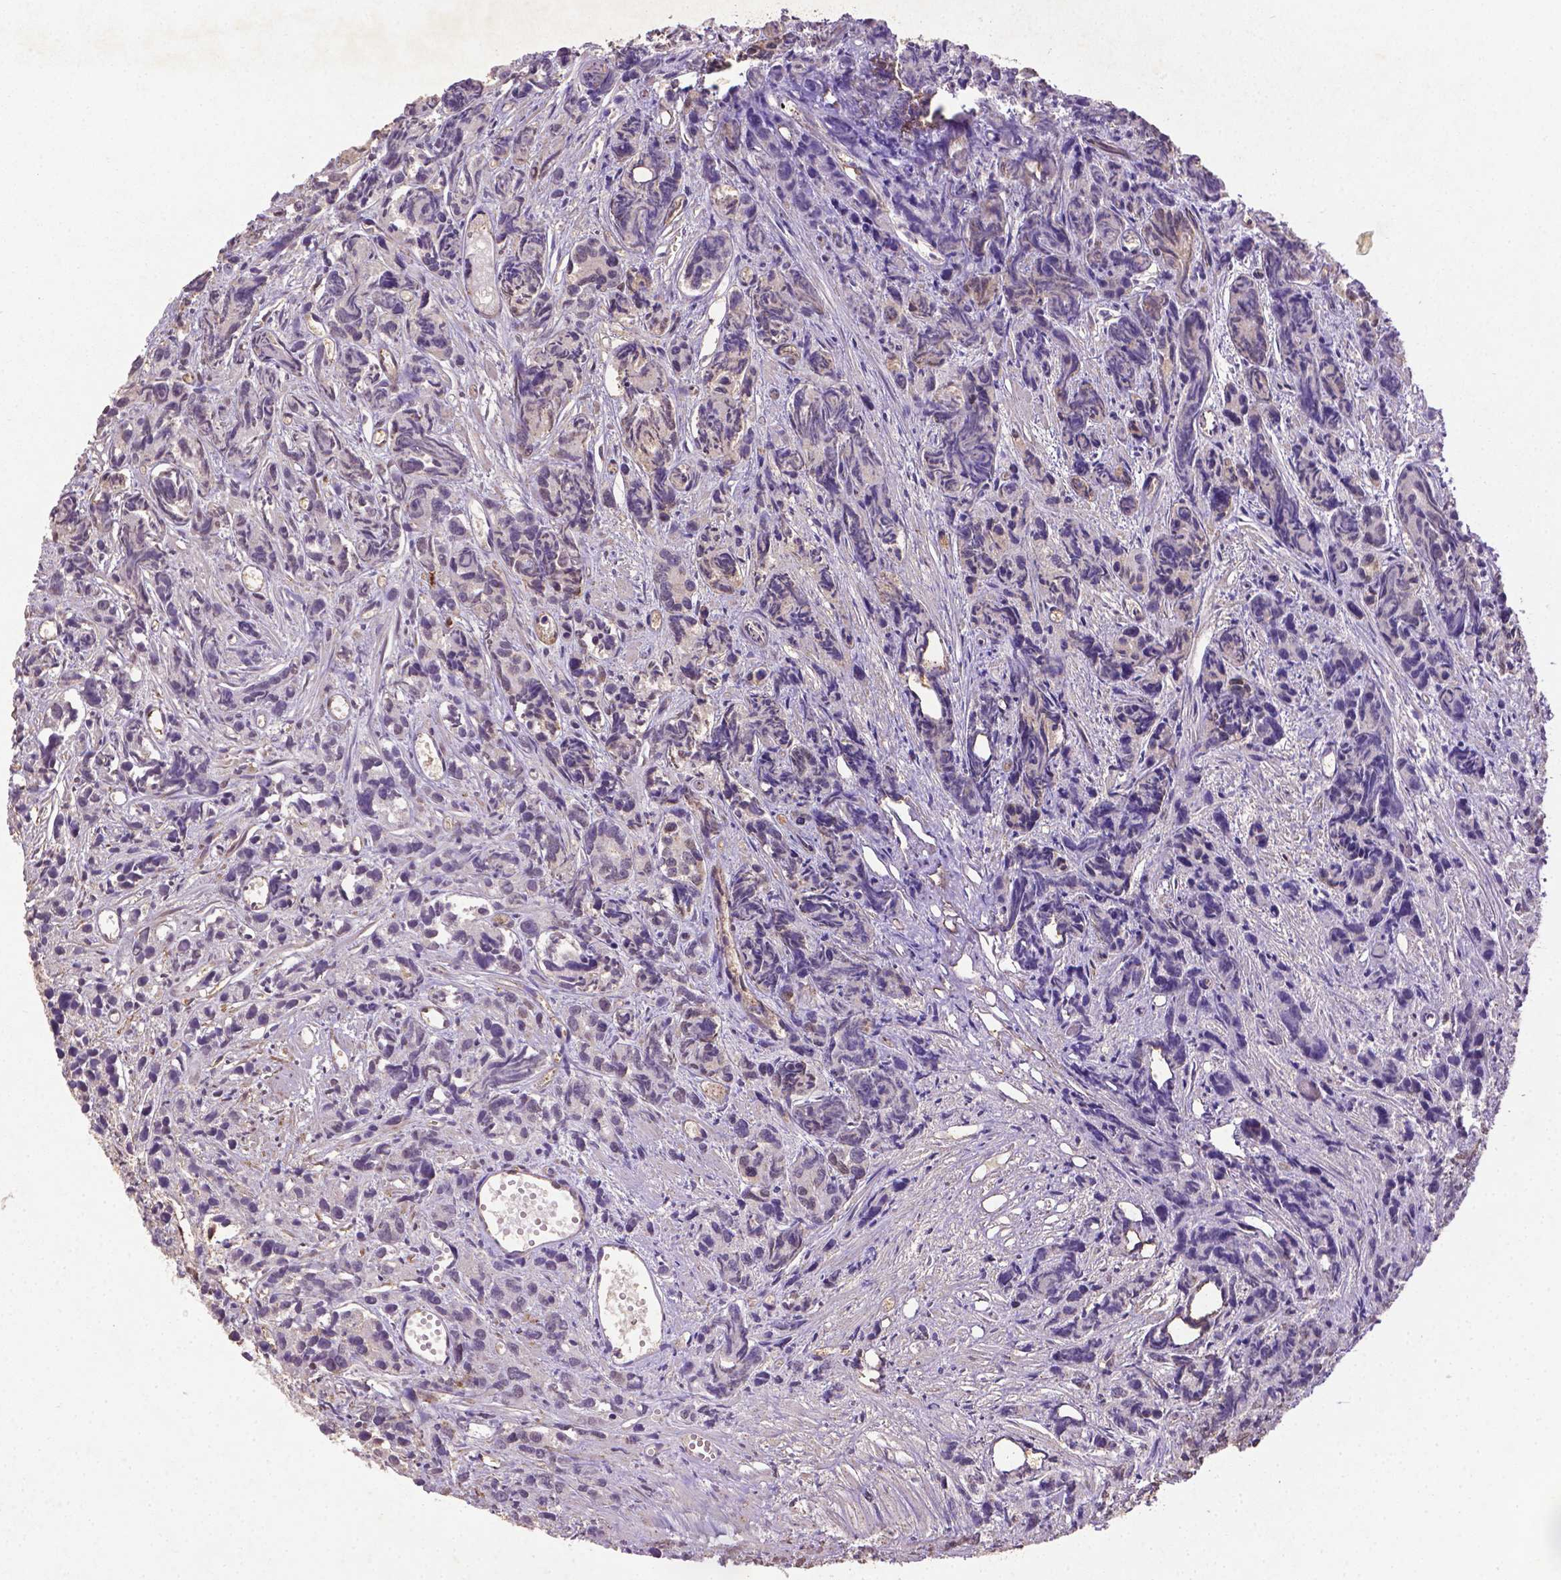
{"staining": {"intensity": "negative", "quantity": "none", "location": "none"}, "tissue": "prostate cancer", "cell_type": "Tumor cells", "image_type": "cancer", "snomed": [{"axis": "morphology", "description": "Adenocarcinoma, High grade"}, {"axis": "topography", "description": "Prostate"}], "caption": "High-grade adenocarcinoma (prostate) was stained to show a protein in brown. There is no significant expression in tumor cells.", "gene": "CDKN1A", "patient": {"sex": "male", "age": 77}}